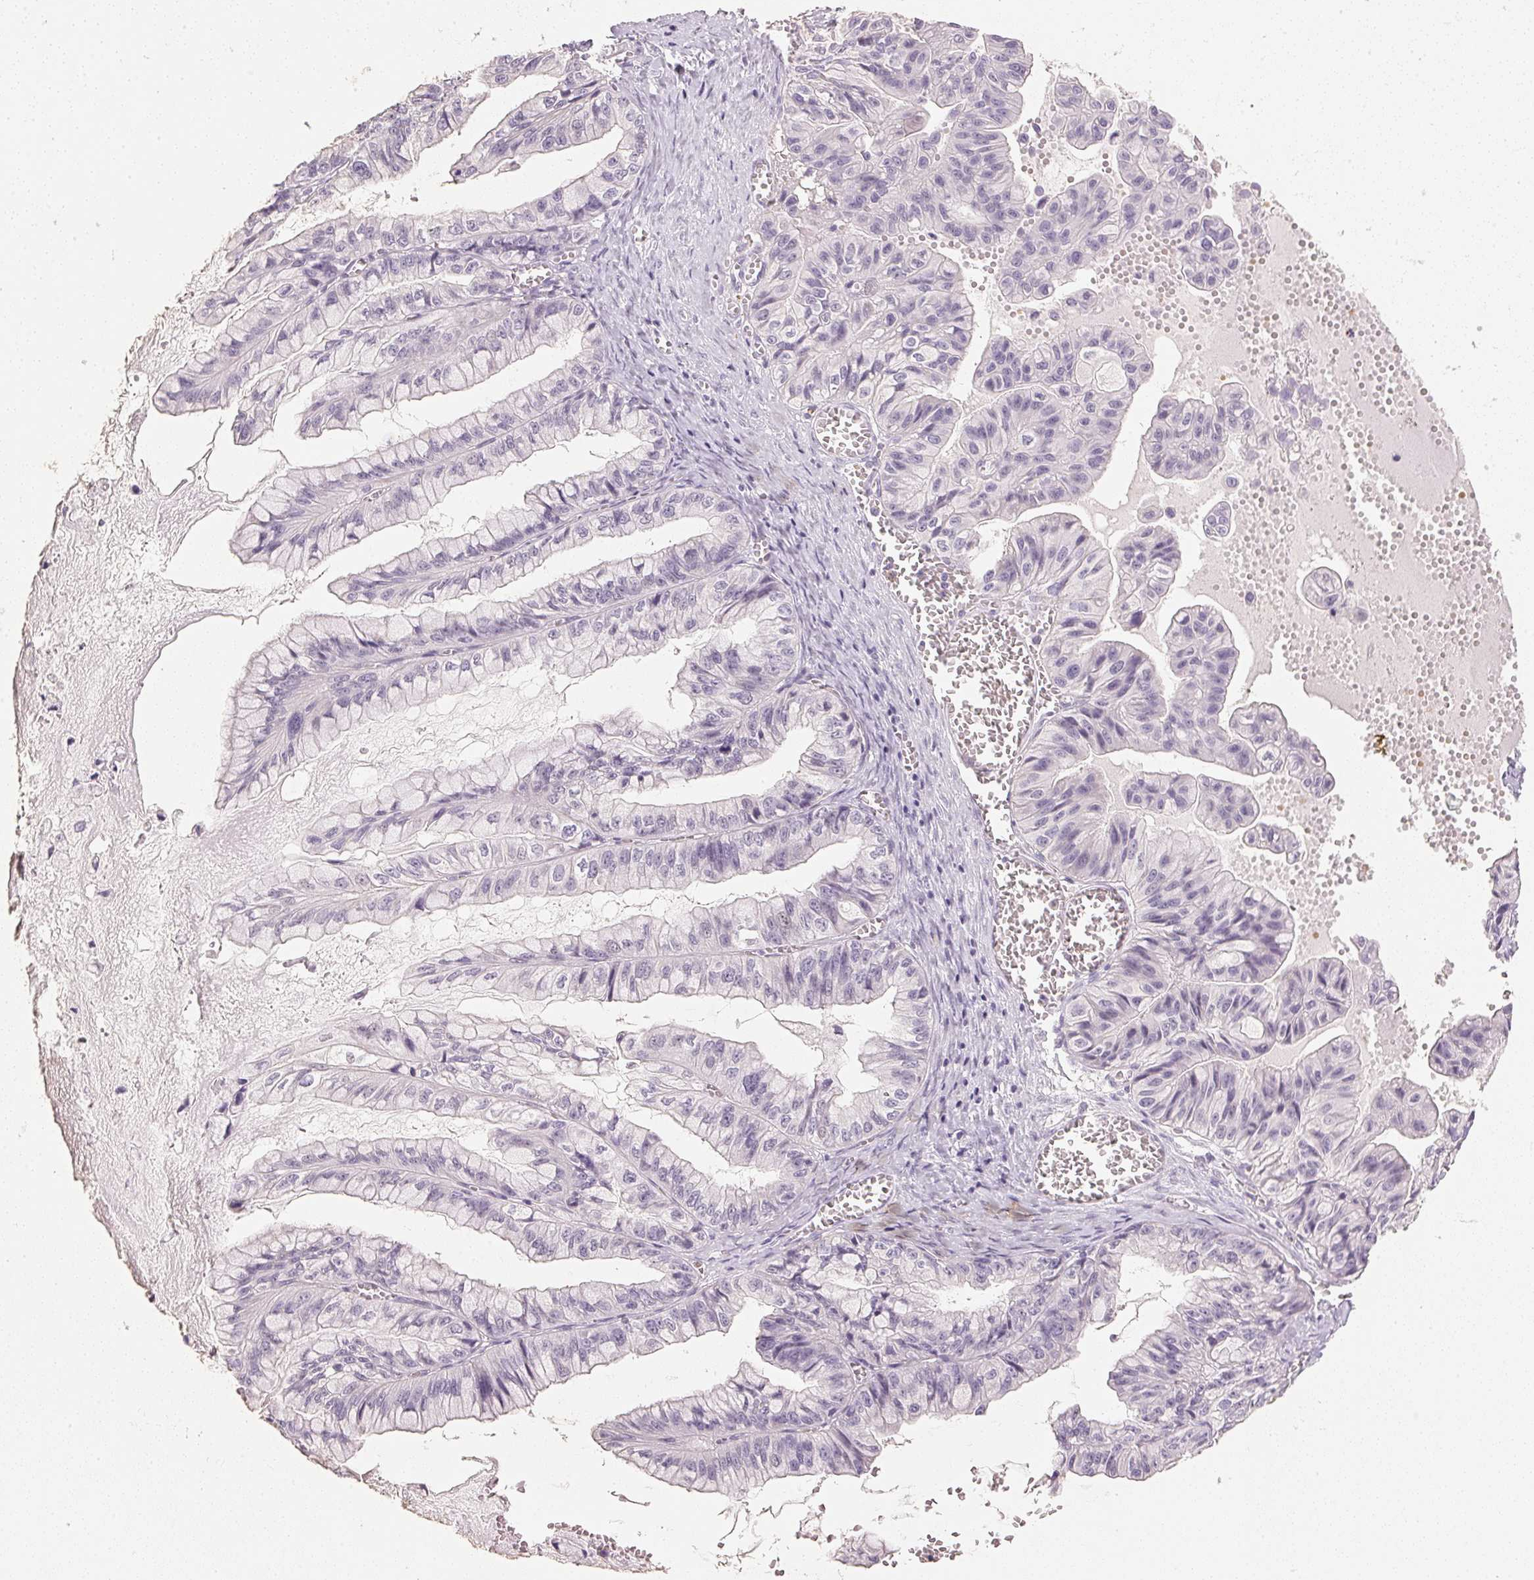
{"staining": {"intensity": "negative", "quantity": "none", "location": "none"}, "tissue": "ovarian cancer", "cell_type": "Tumor cells", "image_type": "cancer", "snomed": [{"axis": "morphology", "description": "Cystadenocarcinoma, mucinous, NOS"}, {"axis": "topography", "description": "Ovary"}], "caption": "Immunohistochemistry (IHC) photomicrograph of neoplastic tissue: ovarian mucinous cystadenocarcinoma stained with DAB exhibits no significant protein positivity in tumor cells.", "gene": "IGFBP1", "patient": {"sex": "female", "age": 72}}